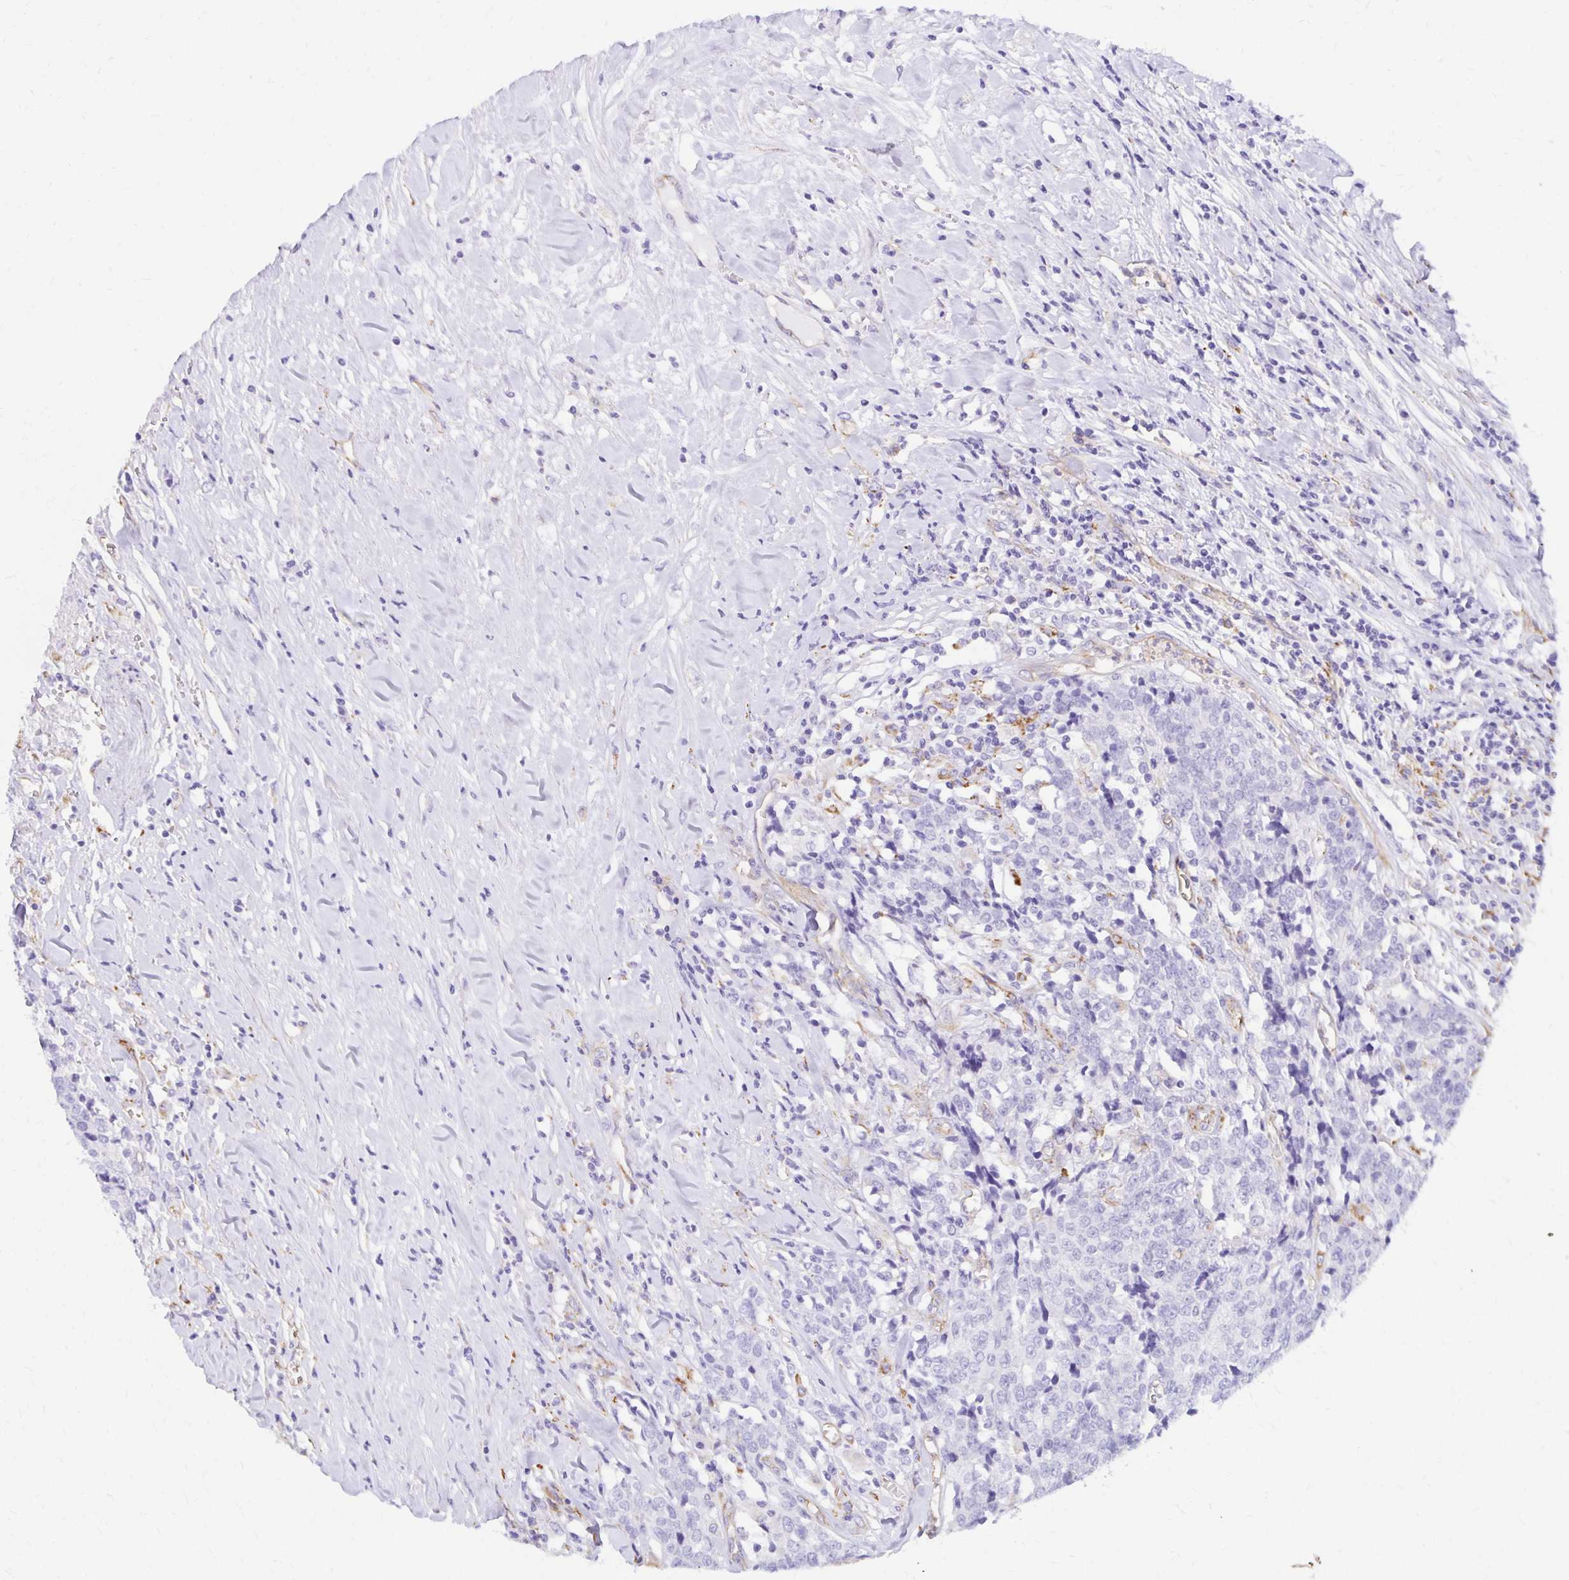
{"staining": {"intensity": "negative", "quantity": "none", "location": "none"}, "tissue": "prostate cancer", "cell_type": "Tumor cells", "image_type": "cancer", "snomed": [{"axis": "morphology", "description": "Adenocarcinoma, High grade"}, {"axis": "topography", "description": "Prostate and seminal vesicle, NOS"}], "caption": "This is an immunohistochemistry histopathology image of prostate high-grade adenocarcinoma. There is no expression in tumor cells.", "gene": "TTYH1", "patient": {"sex": "male", "age": 60}}